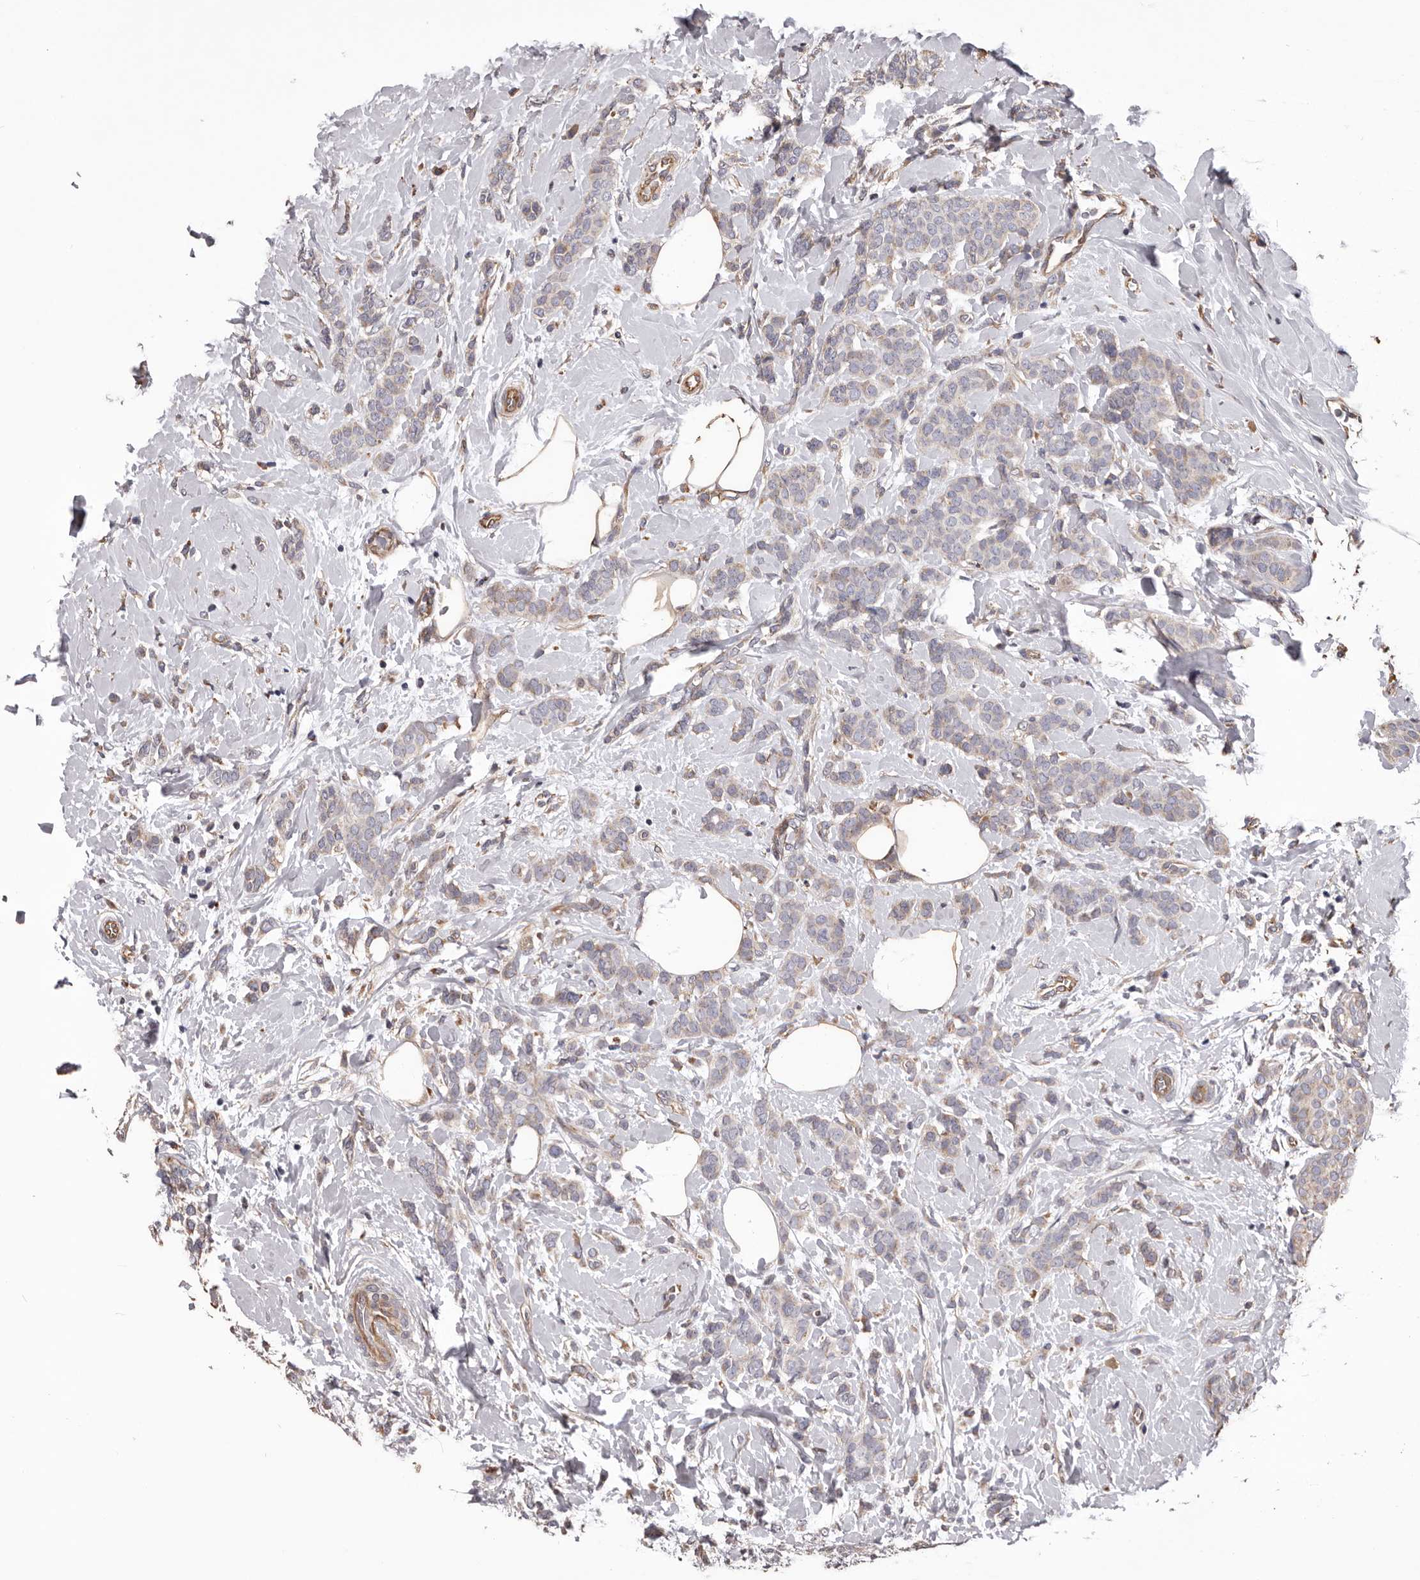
{"staining": {"intensity": "weak", "quantity": "<25%", "location": "cytoplasmic/membranous"}, "tissue": "breast cancer", "cell_type": "Tumor cells", "image_type": "cancer", "snomed": [{"axis": "morphology", "description": "Lobular carcinoma, in situ"}, {"axis": "morphology", "description": "Lobular carcinoma"}, {"axis": "topography", "description": "Breast"}], "caption": "Image shows no significant protein expression in tumor cells of breast cancer.", "gene": "CEP104", "patient": {"sex": "female", "age": 41}}